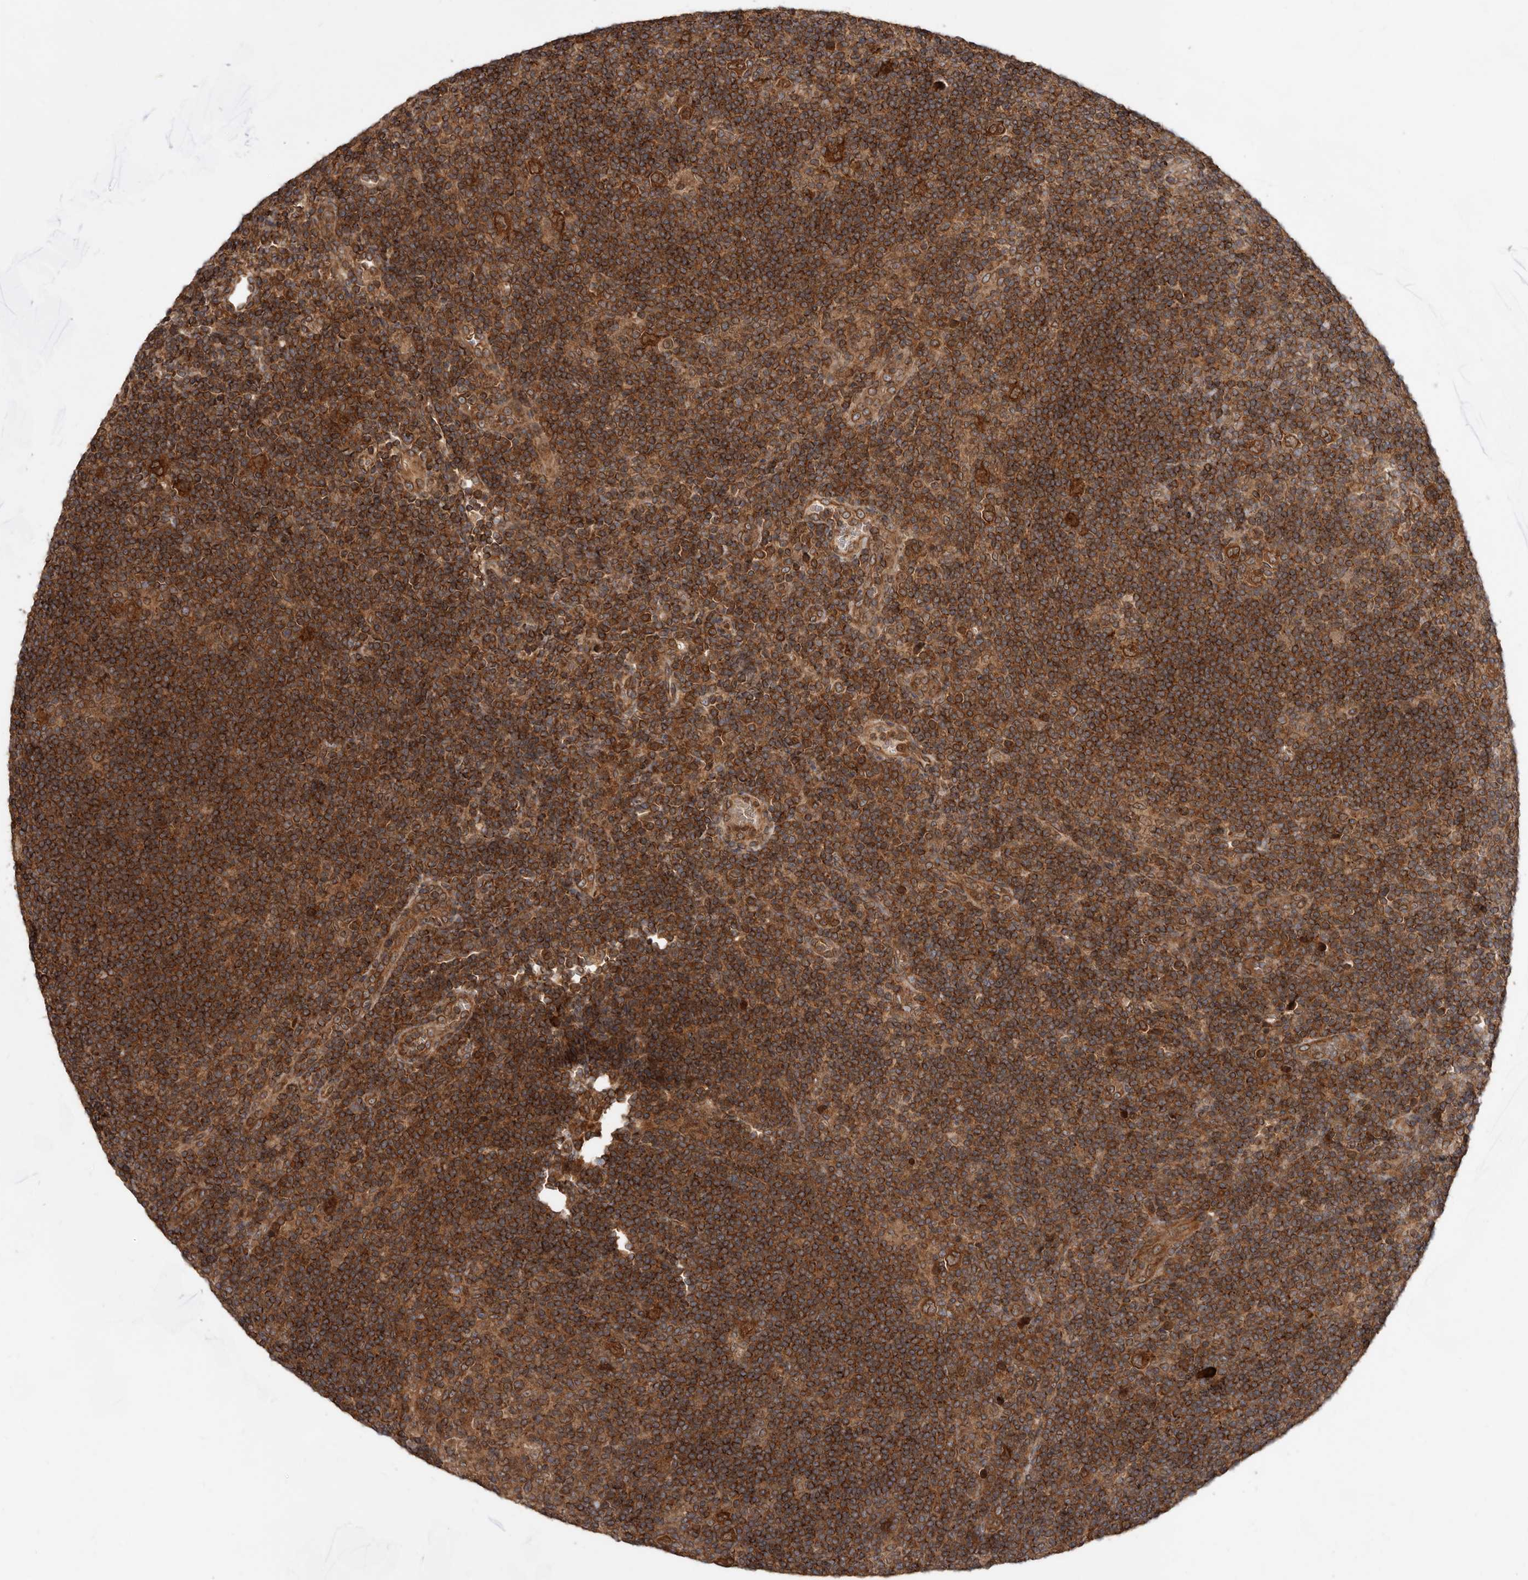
{"staining": {"intensity": "strong", "quantity": ">75%", "location": "cytoplasmic/membranous"}, "tissue": "lymphoma", "cell_type": "Tumor cells", "image_type": "cancer", "snomed": [{"axis": "morphology", "description": "Hodgkin's disease, NOS"}, {"axis": "topography", "description": "Lymph node"}], "caption": "Immunohistochemistry (DAB) staining of human Hodgkin's disease exhibits strong cytoplasmic/membranous protein expression in approximately >75% of tumor cells.", "gene": "STK36", "patient": {"sex": "female", "age": 57}}